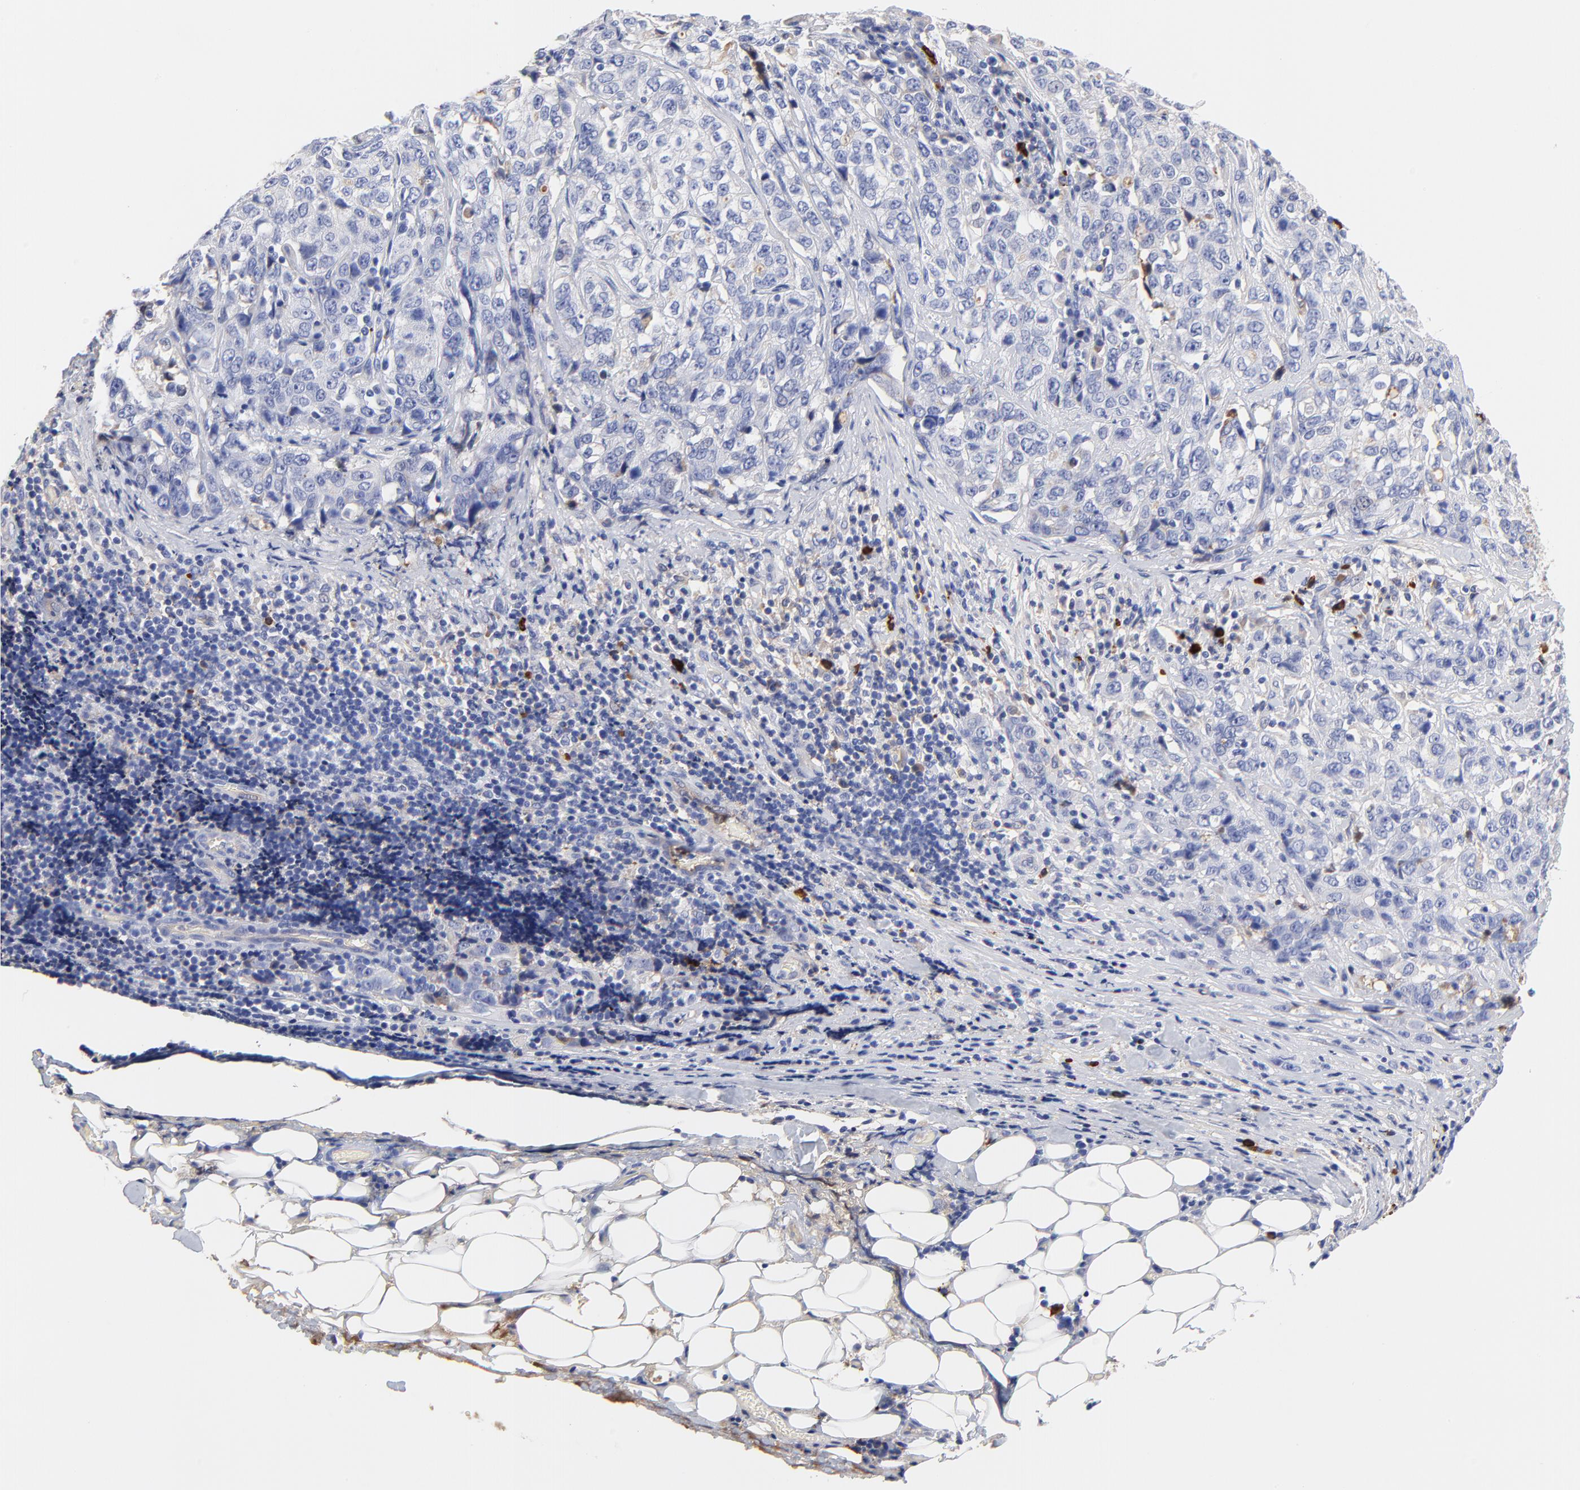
{"staining": {"intensity": "weak", "quantity": "<25%", "location": "cytoplasmic/membranous"}, "tissue": "stomach cancer", "cell_type": "Tumor cells", "image_type": "cancer", "snomed": [{"axis": "morphology", "description": "Adenocarcinoma, NOS"}, {"axis": "topography", "description": "Stomach"}], "caption": "An immunohistochemistry (IHC) micrograph of adenocarcinoma (stomach) is shown. There is no staining in tumor cells of adenocarcinoma (stomach).", "gene": "IGLV3-10", "patient": {"sex": "male", "age": 48}}